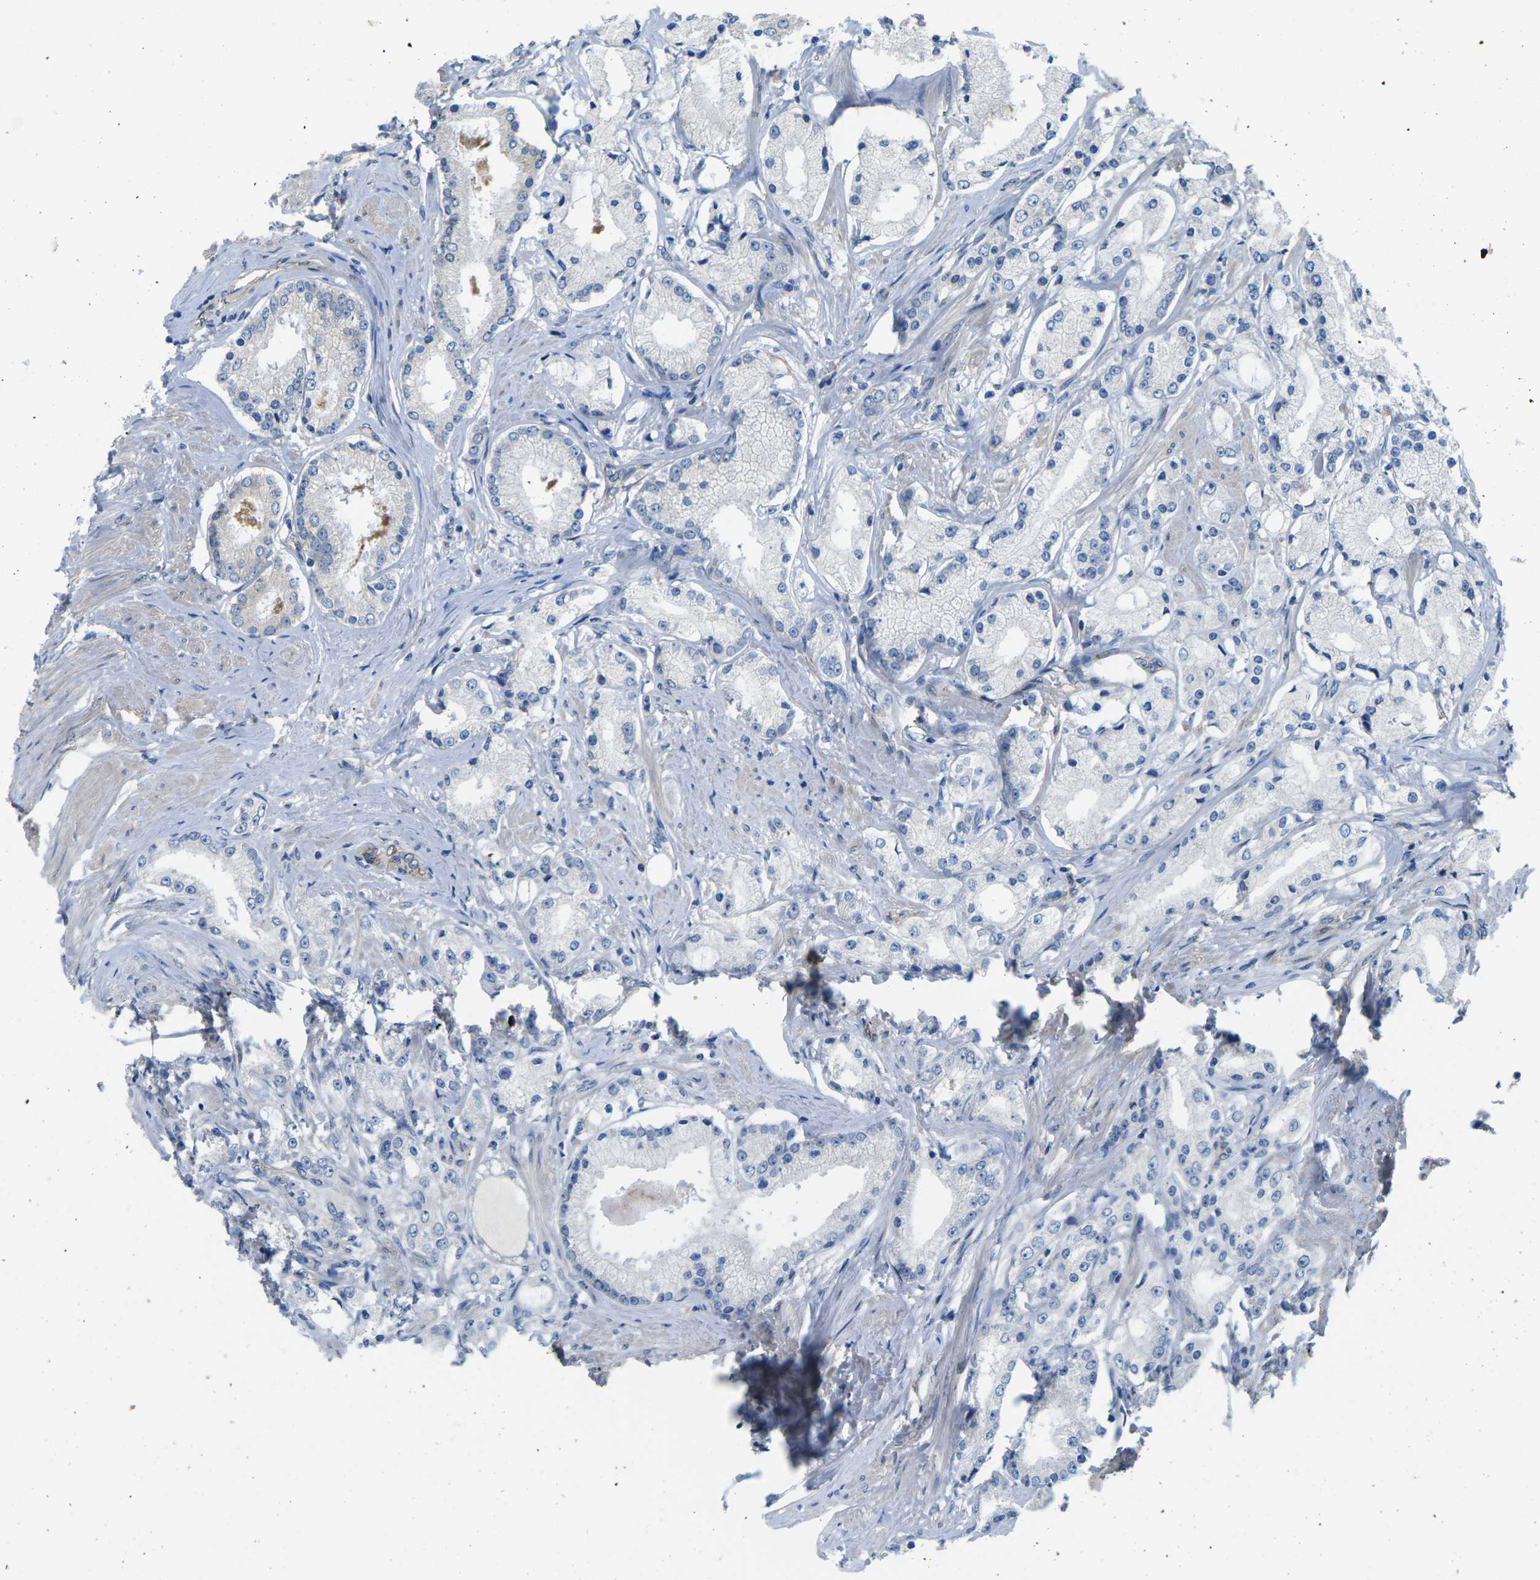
{"staining": {"intensity": "negative", "quantity": "none", "location": "none"}, "tissue": "prostate cancer", "cell_type": "Tumor cells", "image_type": "cancer", "snomed": [{"axis": "morphology", "description": "Adenocarcinoma, Low grade"}, {"axis": "topography", "description": "Prostate"}], "caption": "IHC of prostate cancer displays no expression in tumor cells.", "gene": "CTNND1", "patient": {"sex": "male", "age": 63}}